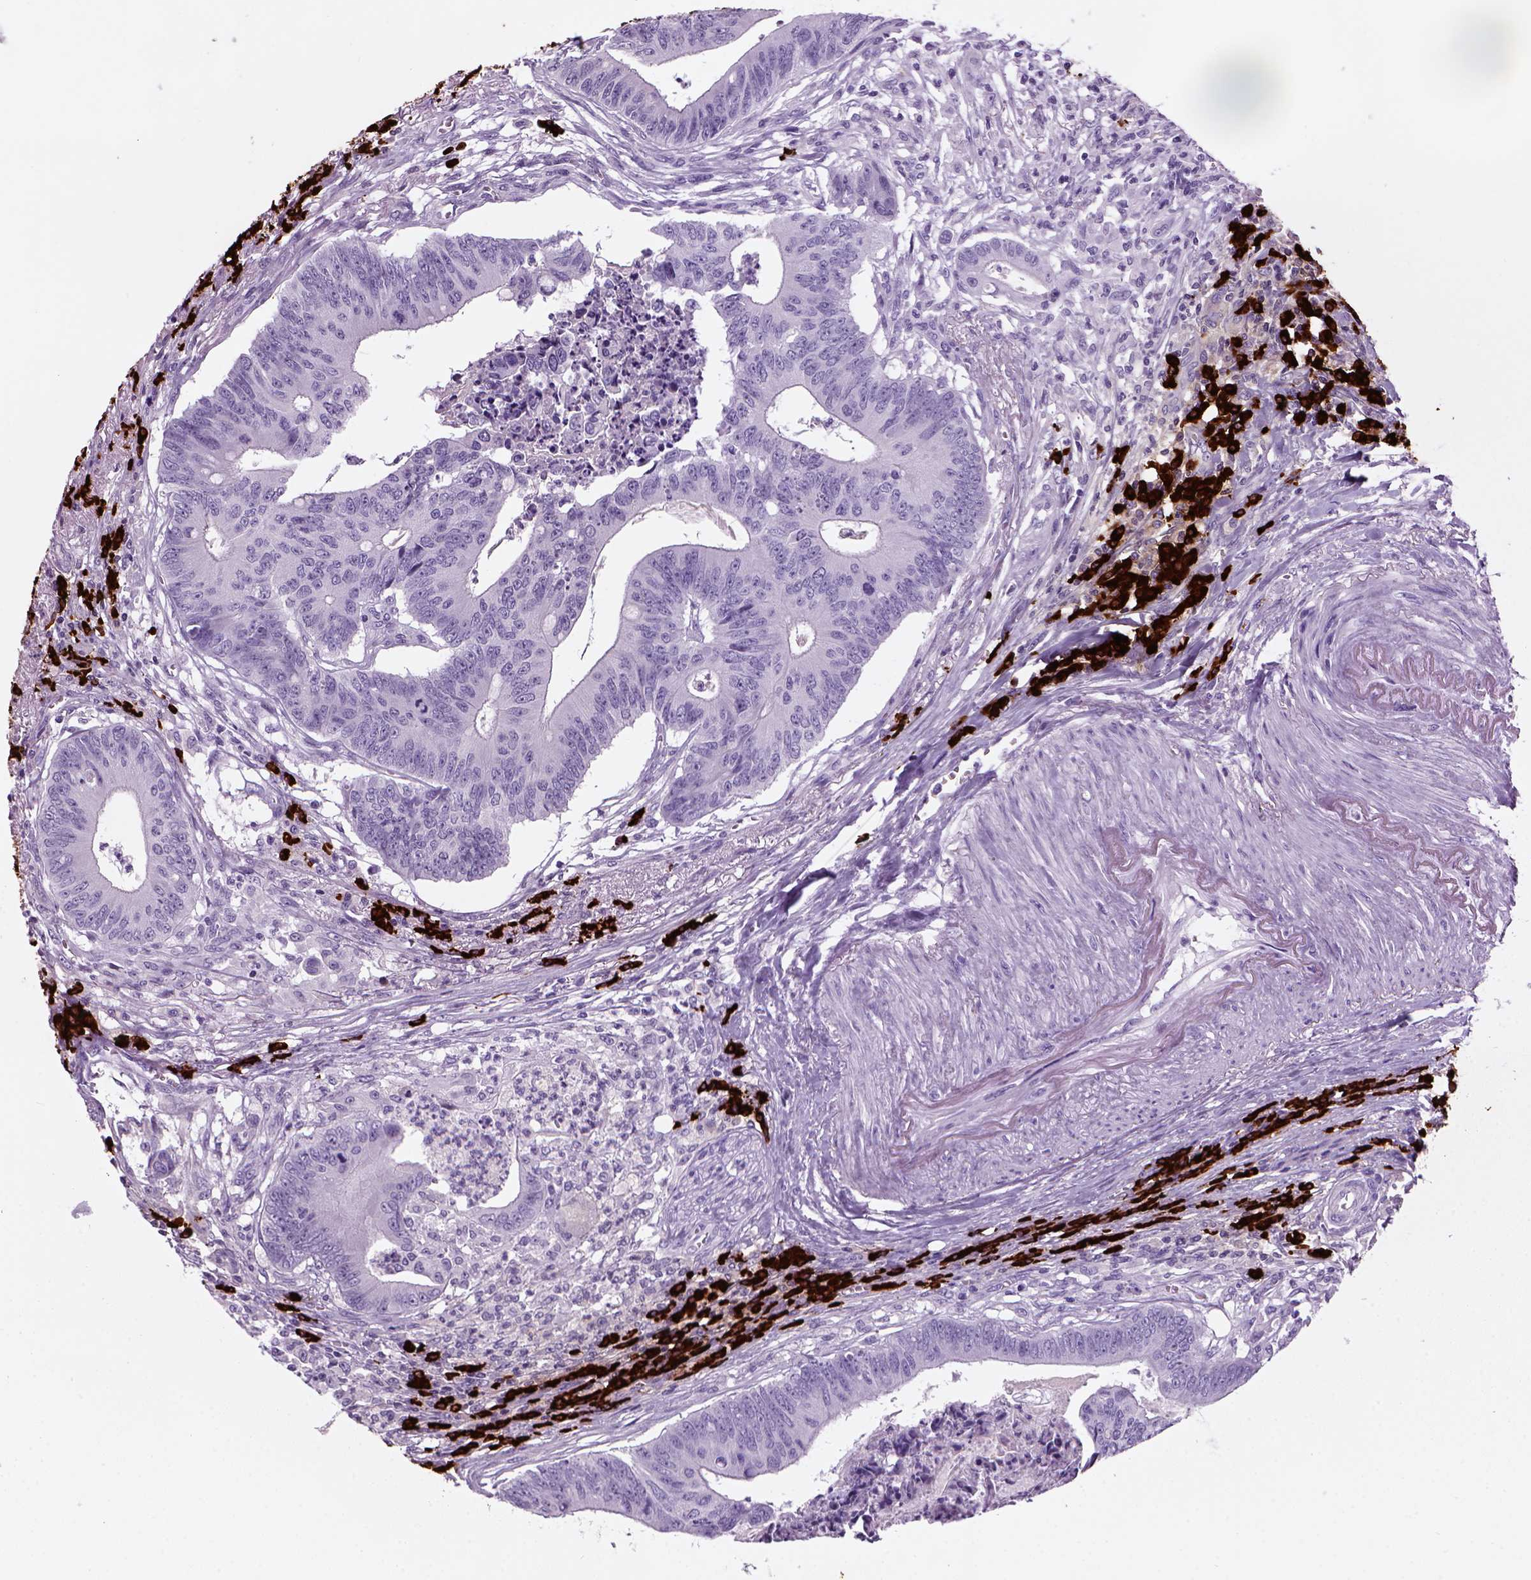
{"staining": {"intensity": "negative", "quantity": "none", "location": "none"}, "tissue": "colorectal cancer", "cell_type": "Tumor cells", "image_type": "cancer", "snomed": [{"axis": "morphology", "description": "Adenocarcinoma, NOS"}, {"axis": "topography", "description": "Colon"}], "caption": "Tumor cells are negative for brown protein staining in colorectal cancer.", "gene": "MZB1", "patient": {"sex": "male", "age": 84}}